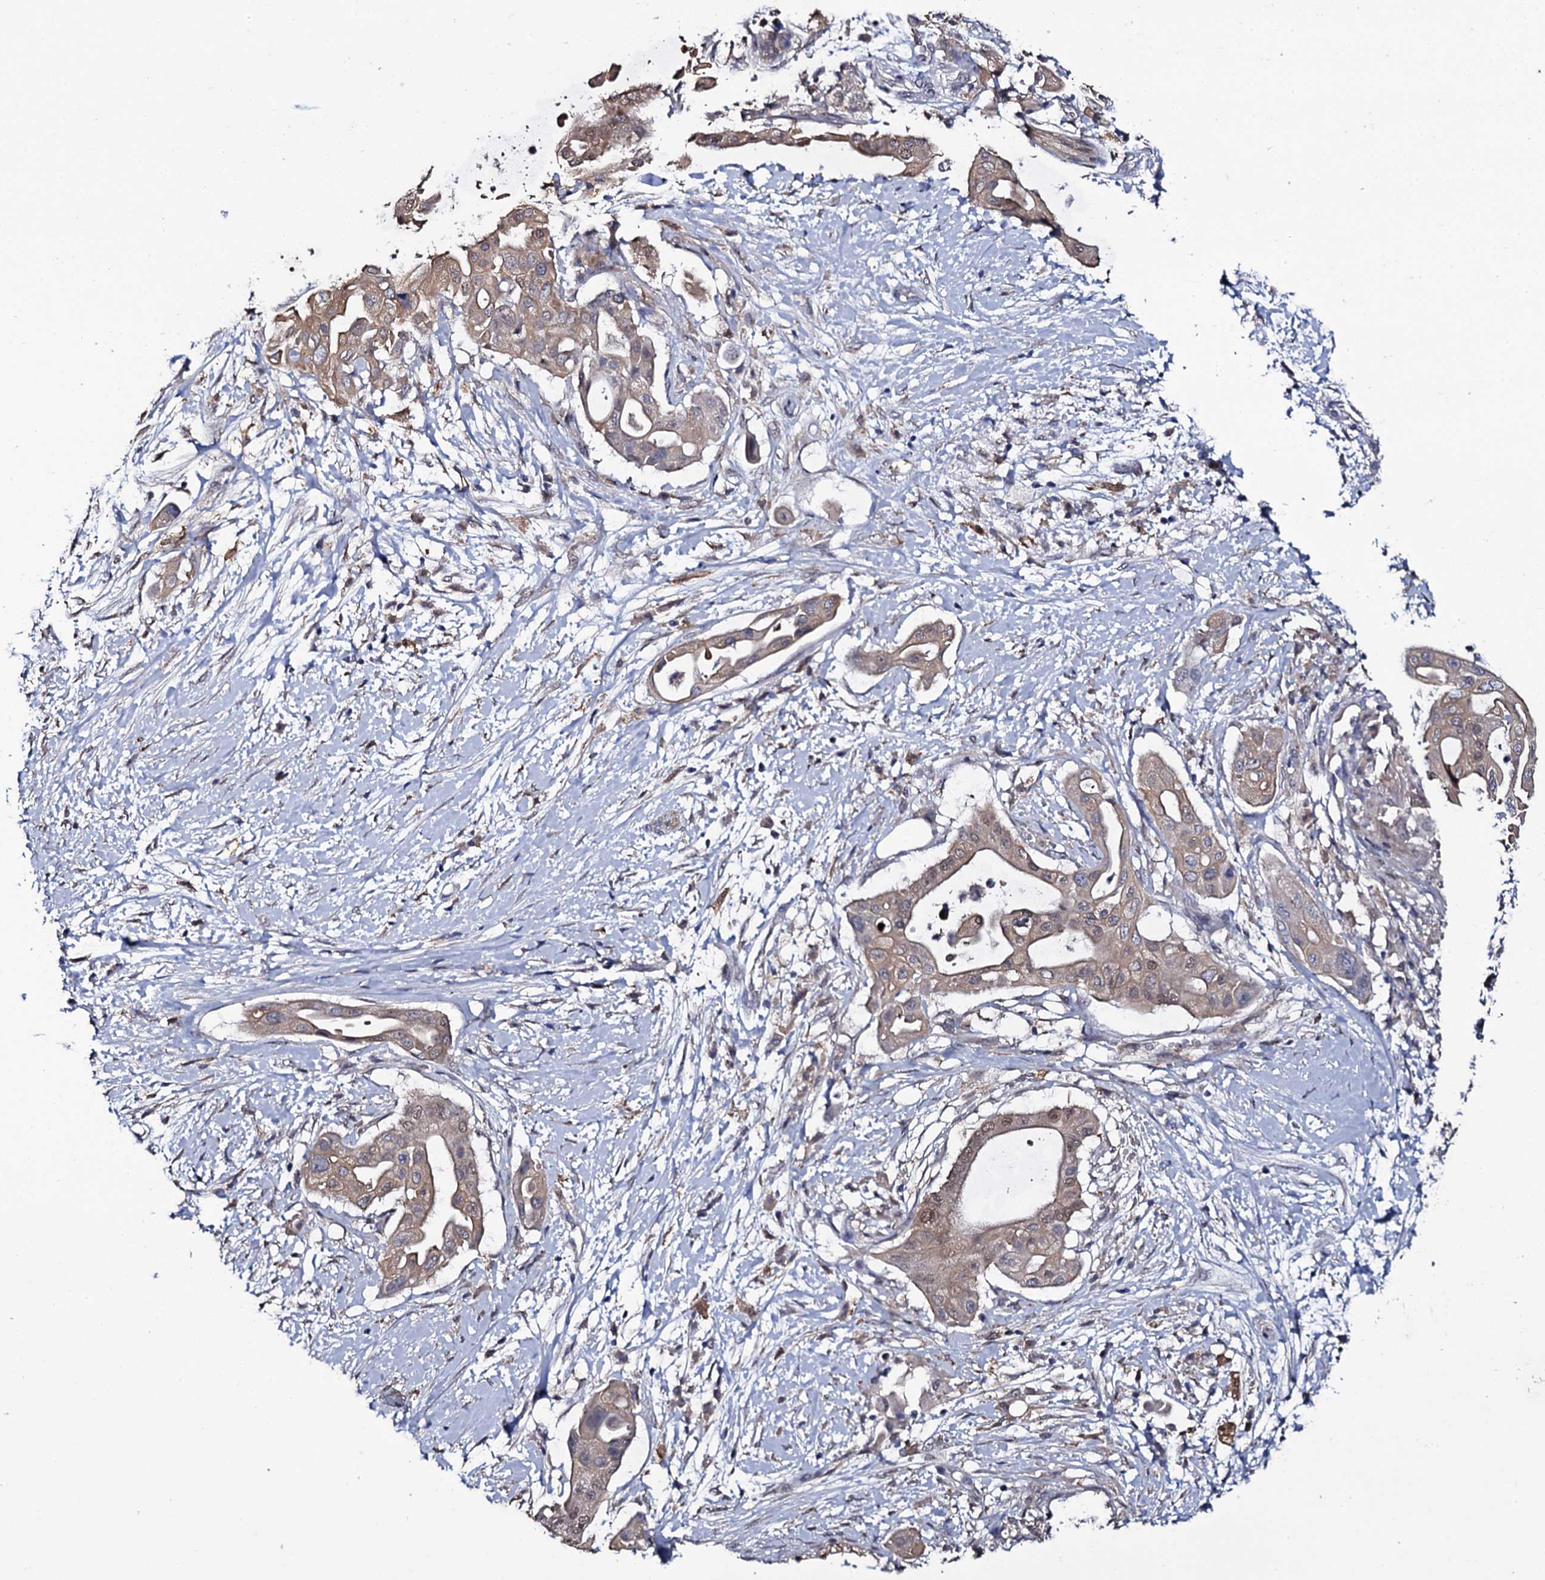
{"staining": {"intensity": "weak", "quantity": ">75%", "location": "cytoplasmic/membranous,nuclear"}, "tissue": "pancreatic cancer", "cell_type": "Tumor cells", "image_type": "cancer", "snomed": [{"axis": "morphology", "description": "Adenocarcinoma, NOS"}, {"axis": "topography", "description": "Pancreas"}], "caption": "The immunohistochemical stain shows weak cytoplasmic/membranous and nuclear expression in tumor cells of adenocarcinoma (pancreatic) tissue. (DAB = brown stain, brightfield microscopy at high magnification).", "gene": "CRYL1", "patient": {"sex": "male", "age": 68}}